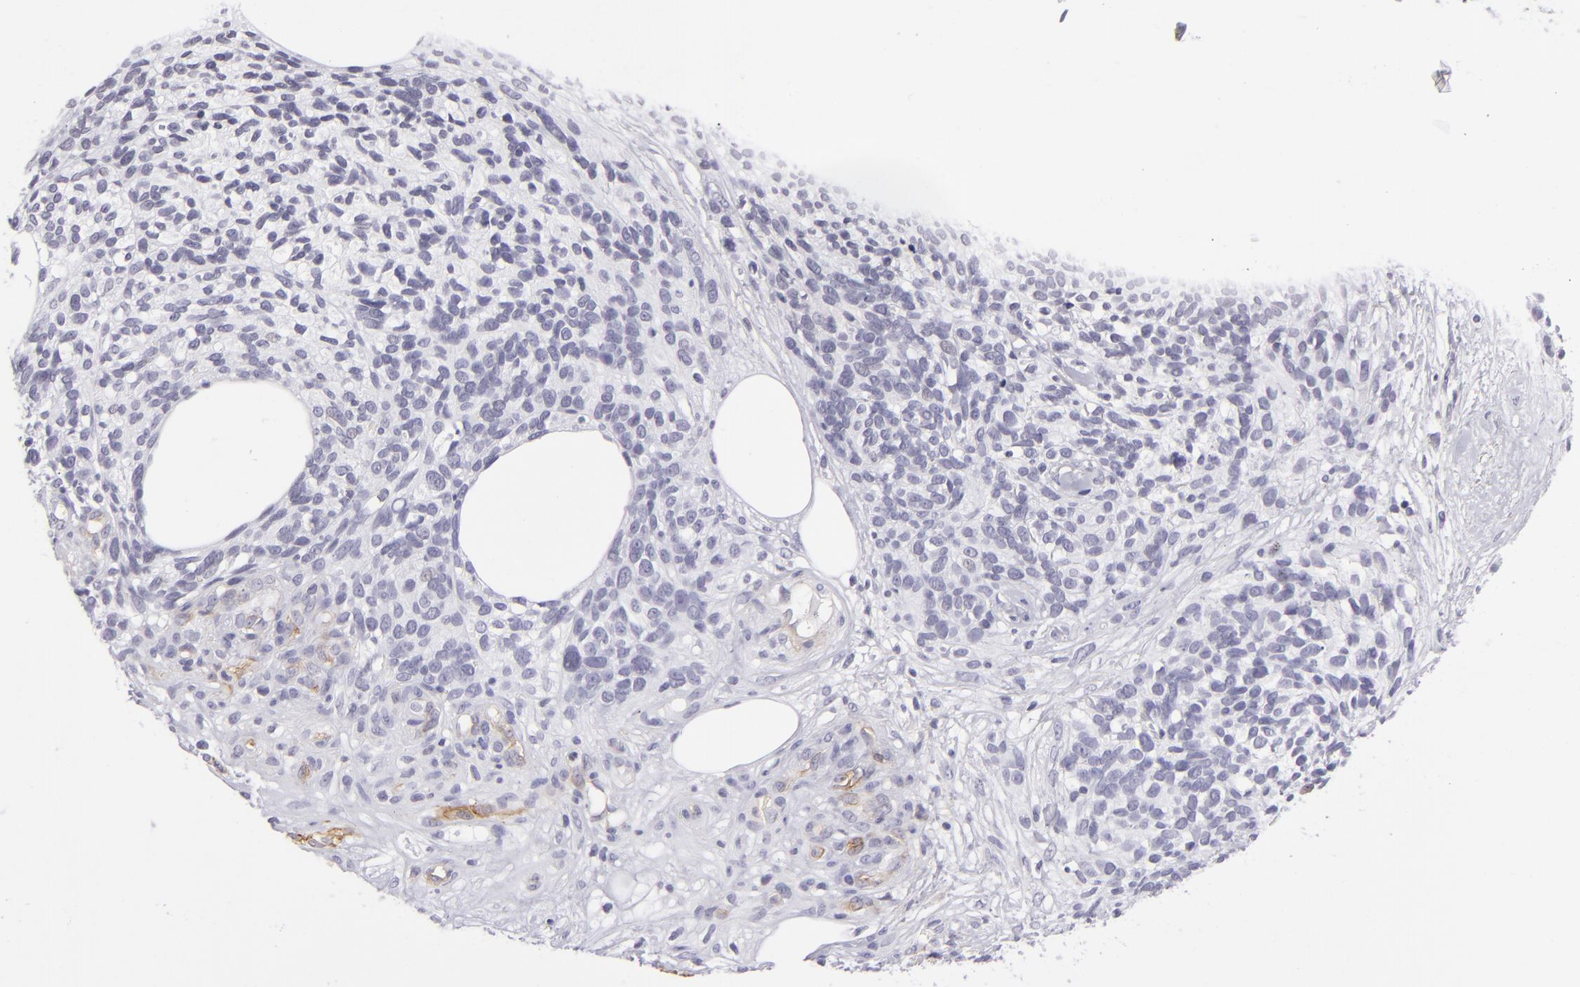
{"staining": {"intensity": "negative", "quantity": "none", "location": "none"}, "tissue": "melanoma", "cell_type": "Tumor cells", "image_type": "cancer", "snomed": [{"axis": "morphology", "description": "Malignant melanoma, NOS"}, {"axis": "topography", "description": "Skin"}], "caption": "IHC histopathology image of neoplastic tissue: human melanoma stained with DAB (3,3'-diaminobenzidine) exhibits no significant protein positivity in tumor cells.", "gene": "THBD", "patient": {"sex": "female", "age": 85}}